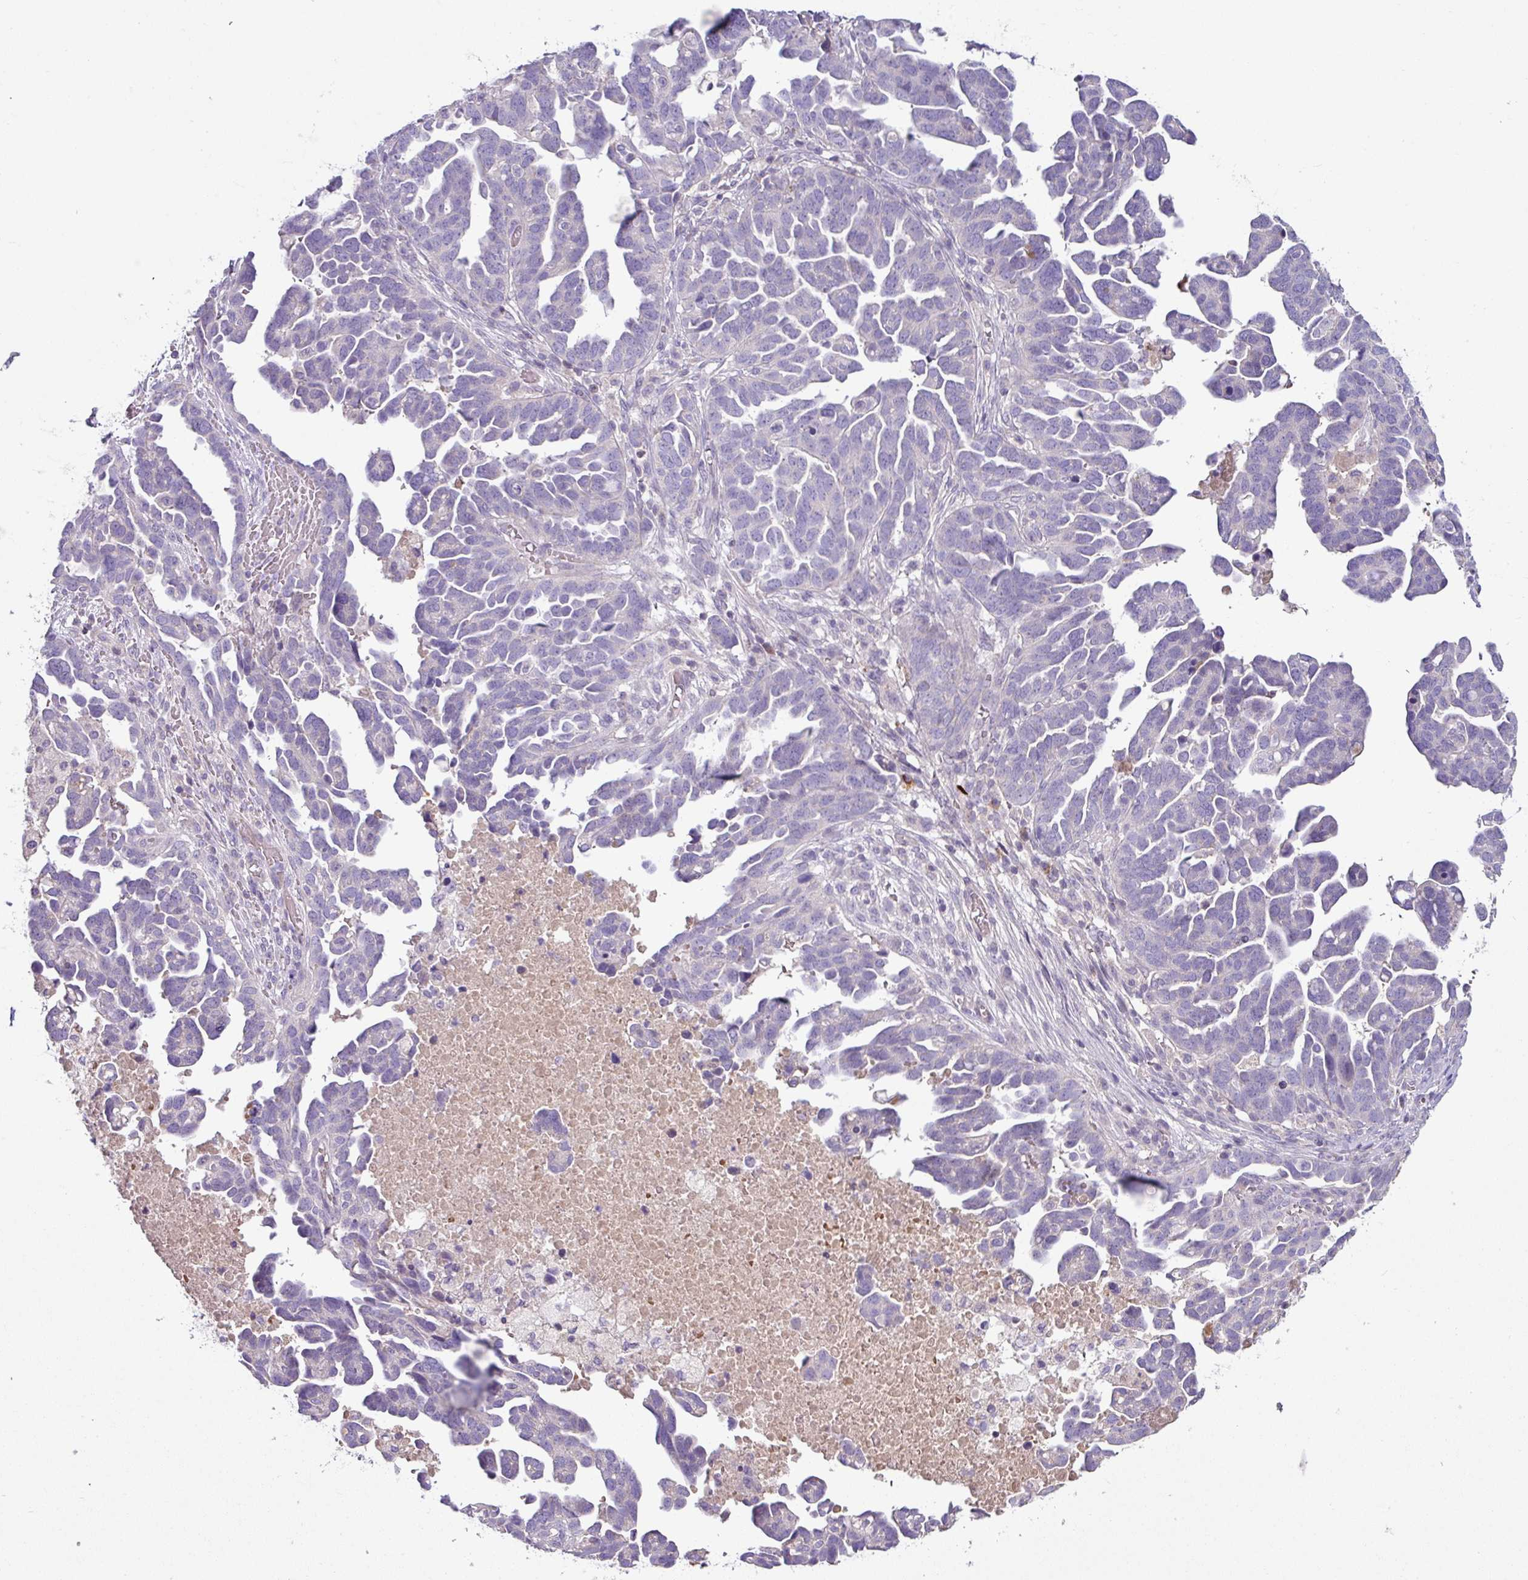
{"staining": {"intensity": "negative", "quantity": "none", "location": "none"}, "tissue": "ovarian cancer", "cell_type": "Tumor cells", "image_type": "cancer", "snomed": [{"axis": "morphology", "description": "Cystadenocarcinoma, serous, NOS"}, {"axis": "topography", "description": "Ovary"}], "caption": "An IHC histopathology image of ovarian cancer is shown. There is no staining in tumor cells of ovarian cancer. (Brightfield microscopy of DAB (3,3'-diaminobenzidine) immunohistochemistry at high magnification).", "gene": "SLAMF6", "patient": {"sex": "female", "age": 54}}